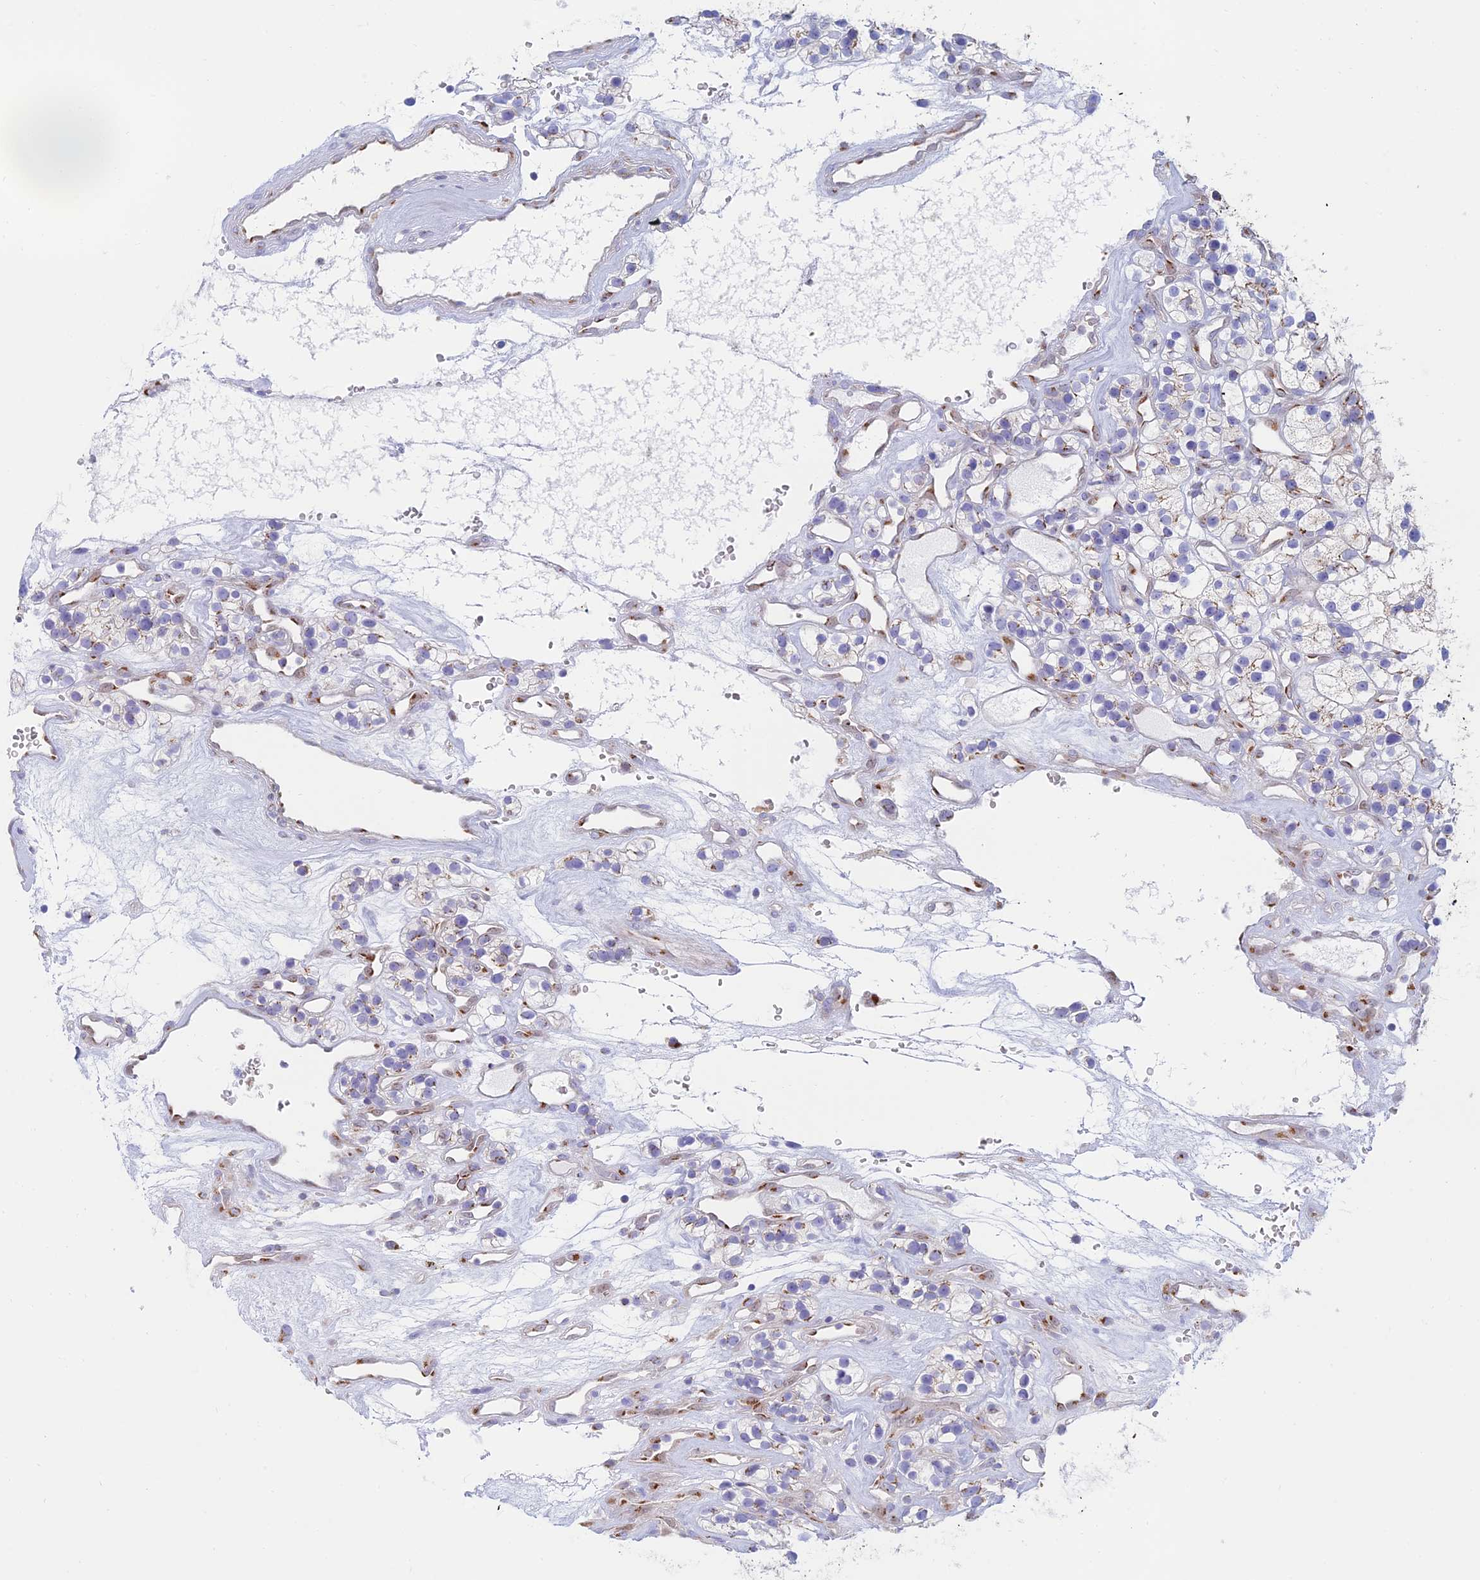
{"staining": {"intensity": "moderate", "quantity": "25%-75%", "location": "cytoplasmic/membranous"}, "tissue": "renal cancer", "cell_type": "Tumor cells", "image_type": "cancer", "snomed": [{"axis": "morphology", "description": "Adenocarcinoma, NOS"}, {"axis": "topography", "description": "Kidney"}], "caption": "The histopathology image reveals a brown stain indicating the presence of a protein in the cytoplasmic/membranous of tumor cells in renal cancer. (Stains: DAB (3,3'-diaminobenzidine) in brown, nuclei in blue, Microscopy: brightfield microscopy at high magnification).", "gene": "HS2ST1", "patient": {"sex": "female", "age": 57}}